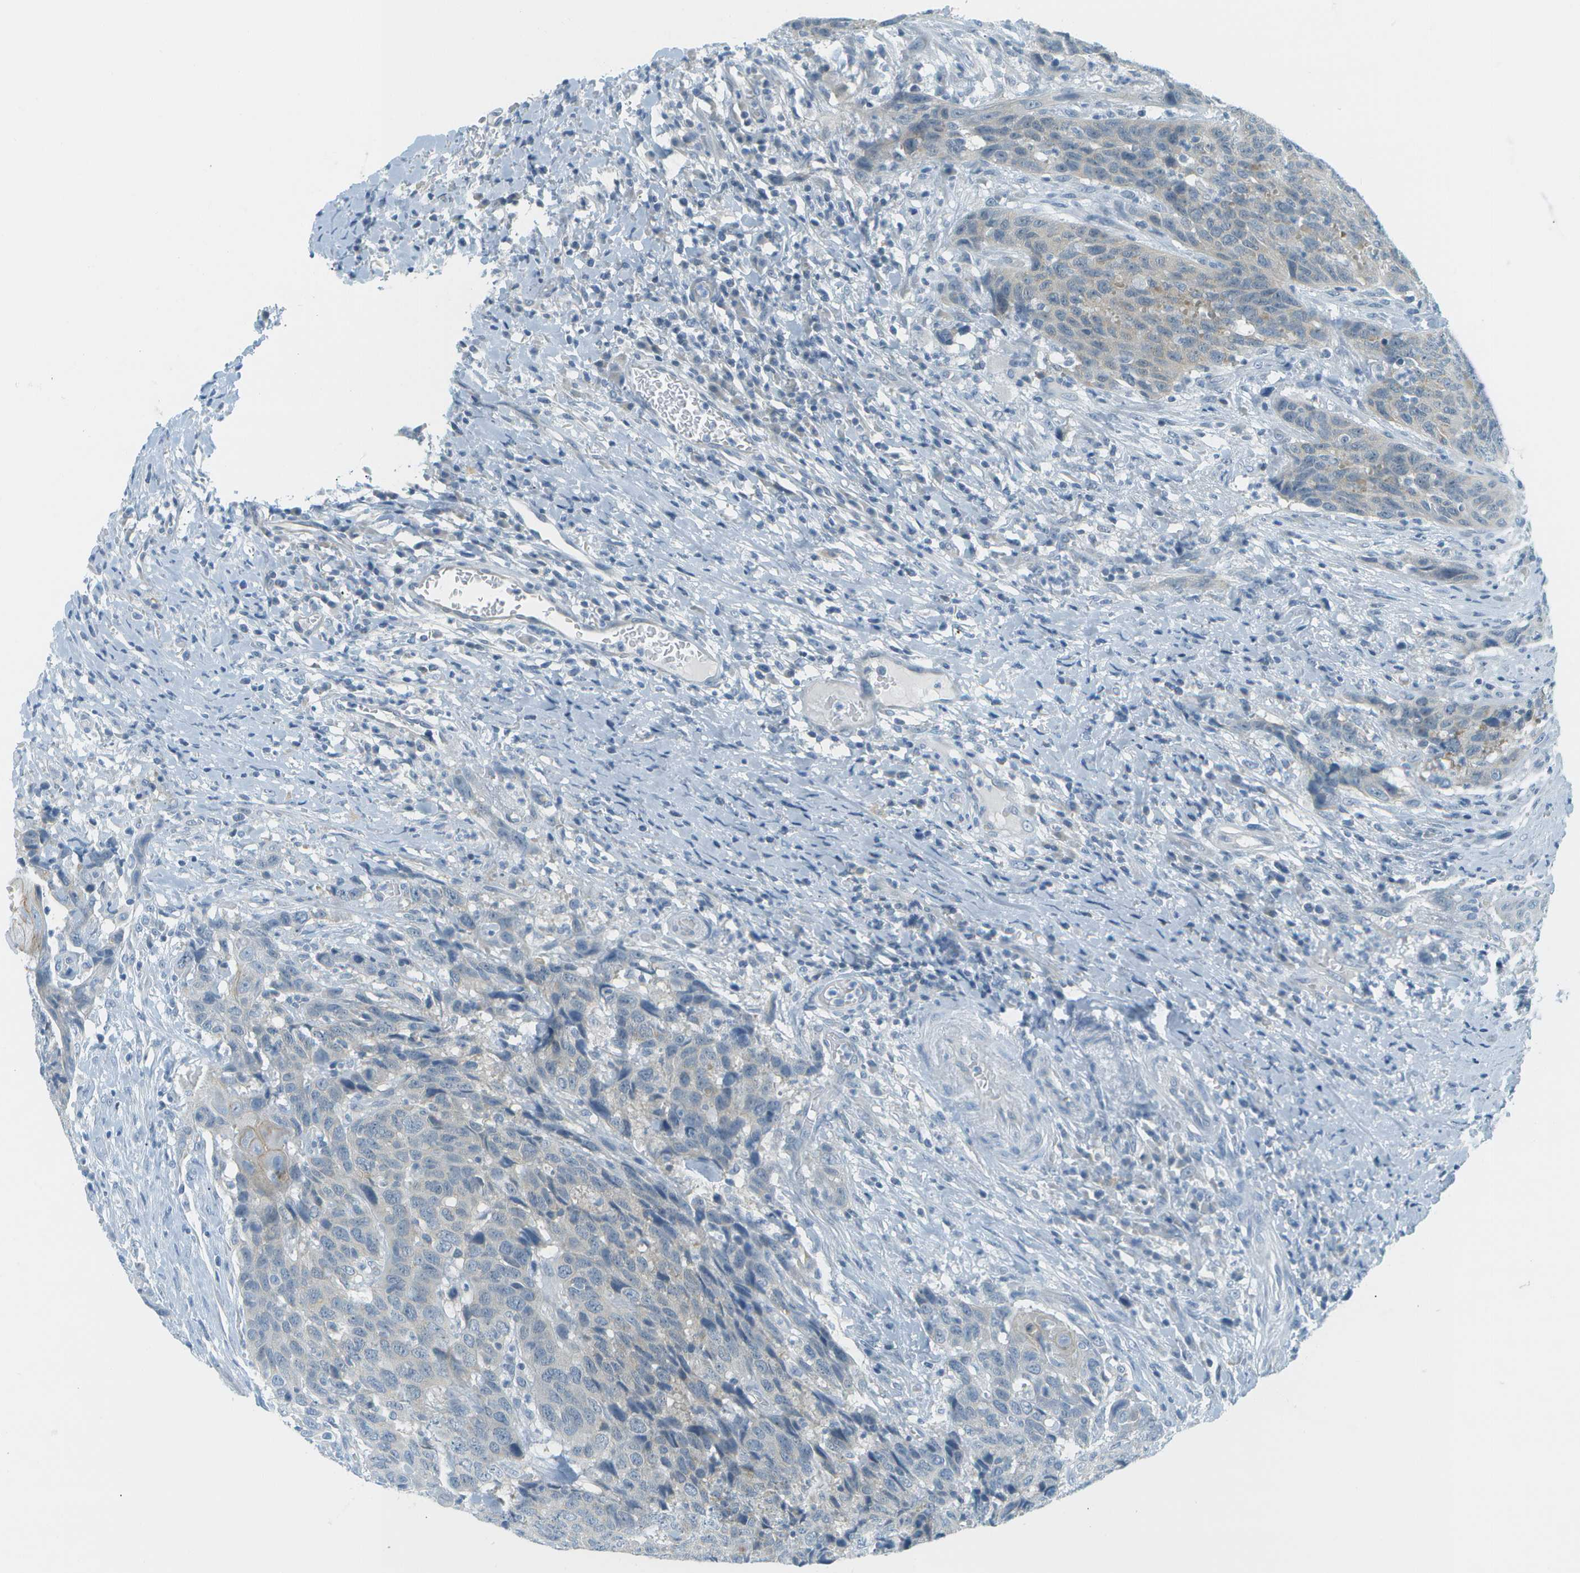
{"staining": {"intensity": "weak", "quantity": "<25%", "location": "cytoplasmic/membranous"}, "tissue": "head and neck cancer", "cell_type": "Tumor cells", "image_type": "cancer", "snomed": [{"axis": "morphology", "description": "Squamous cell carcinoma, NOS"}, {"axis": "topography", "description": "Head-Neck"}], "caption": "A histopathology image of human head and neck cancer (squamous cell carcinoma) is negative for staining in tumor cells. (DAB immunohistochemistry visualized using brightfield microscopy, high magnification).", "gene": "SMYD5", "patient": {"sex": "male", "age": 66}}